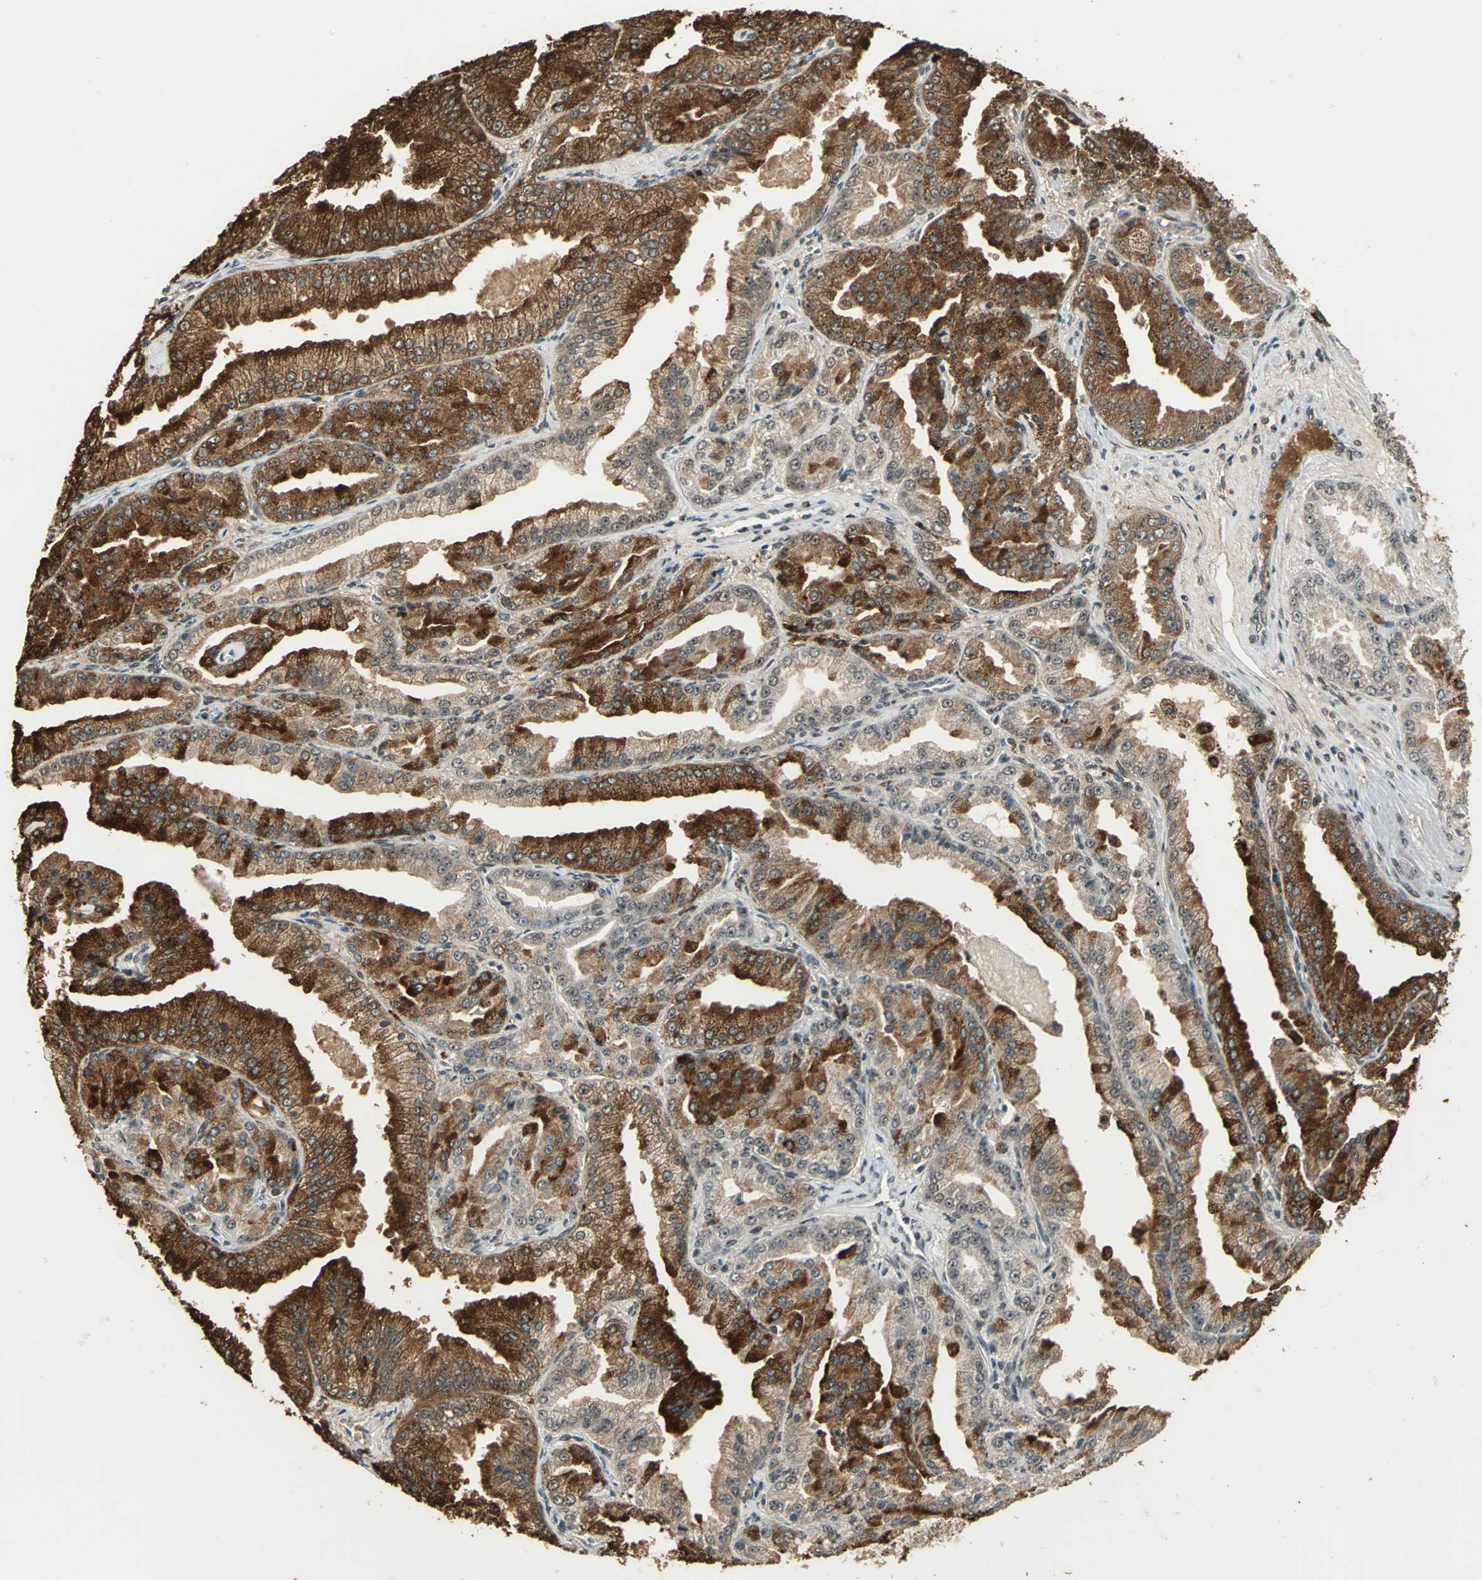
{"staining": {"intensity": "strong", "quantity": ">75%", "location": "cytoplasmic/membranous"}, "tissue": "prostate cancer", "cell_type": "Tumor cells", "image_type": "cancer", "snomed": [{"axis": "morphology", "description": "Adenocarcinoma, High grade"}, {"axis": "topography", "description": "Prostate"}], "caption": "Immunohistochemistry (IHC) micrograph of human prostate cancer stained for a protein (brown), which reveals high levels of strong cytoplasmic/membranous positivity in approximately >75% of tumor cells.", "gene": "RAD17", "patient": {"sex": "male", "age": 61}}